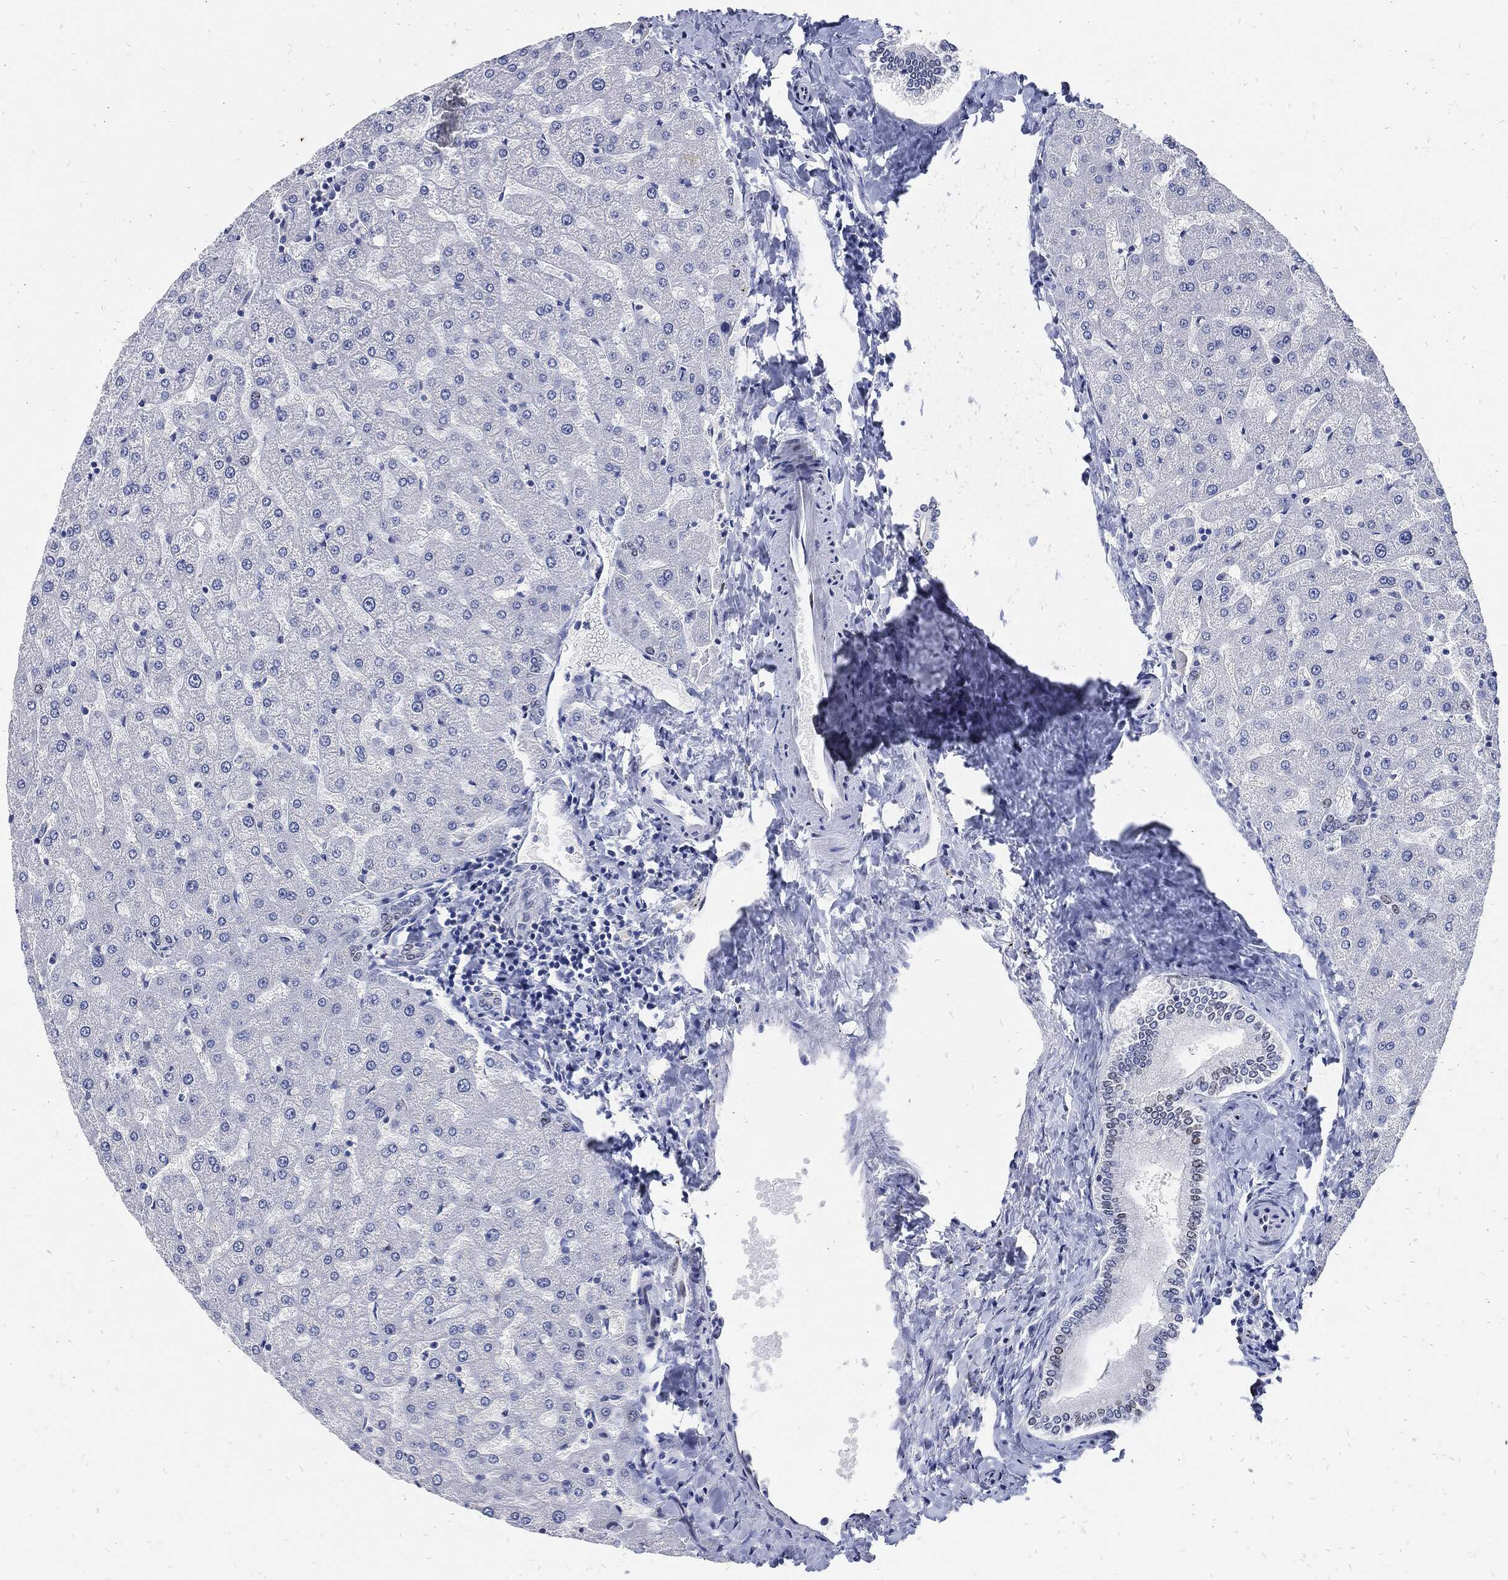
{"staining": {"intensity": "weak", "quantity": "<25%", "location": "nuclear"}, "tissue": "liver", "cell_type": "Cholangiocytes", "image_type": "normal", "snomed": [{"axis": "morphology", "description": "Normal tissue, NOS"}, {"axis": "topography", "description": "Liver"}], "caption": "High magnification brightfield microscopy of normal liver stained with DAB (3,3'-diaminobenzidine) (brown) and counterstained with hematoxylin (blue): cholangiocytes show no significant expression.", "gene": "JUN", "patient": {"sex": "female", "age": 50}}